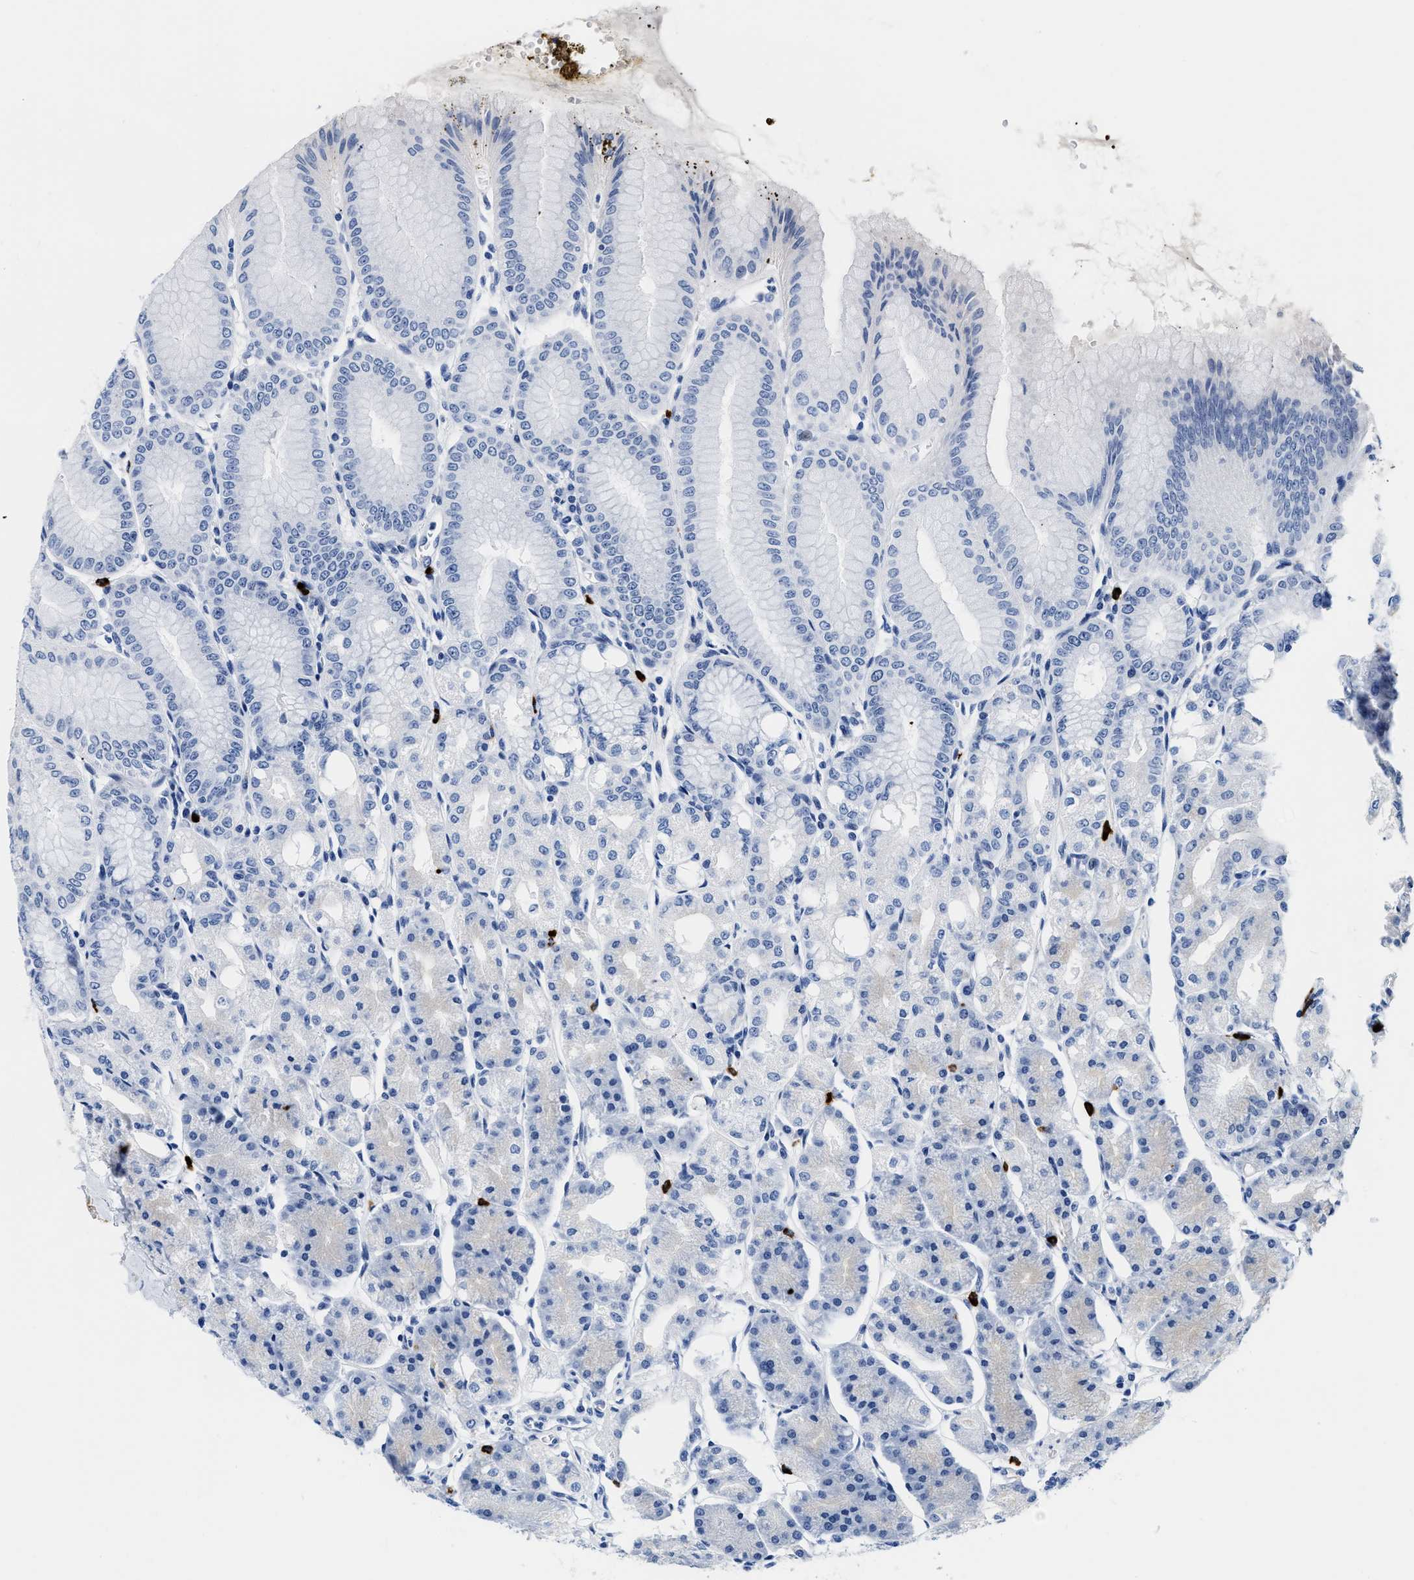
{"staining": {"intensity": "negative", "quantity": "none", "location": "none"}, "tissue": "stomach", "cell_type": "Glandular cells", "image_type": "normal", "snomed": [{"axis": "morphology", "description": "Normal tissue, NOS"}, {"axis": "topography", "description": "Stomach, lower"}], "caption": "Immunohistochemistry (IHC) of unremarkable human stomach demonstrates no positivity in glandular cells. (DAB immunohistochemistry visualized using brightfield microscopy, high magnification).", "gene": "CER1", "patient": {"sex": "male", "age": 71}}